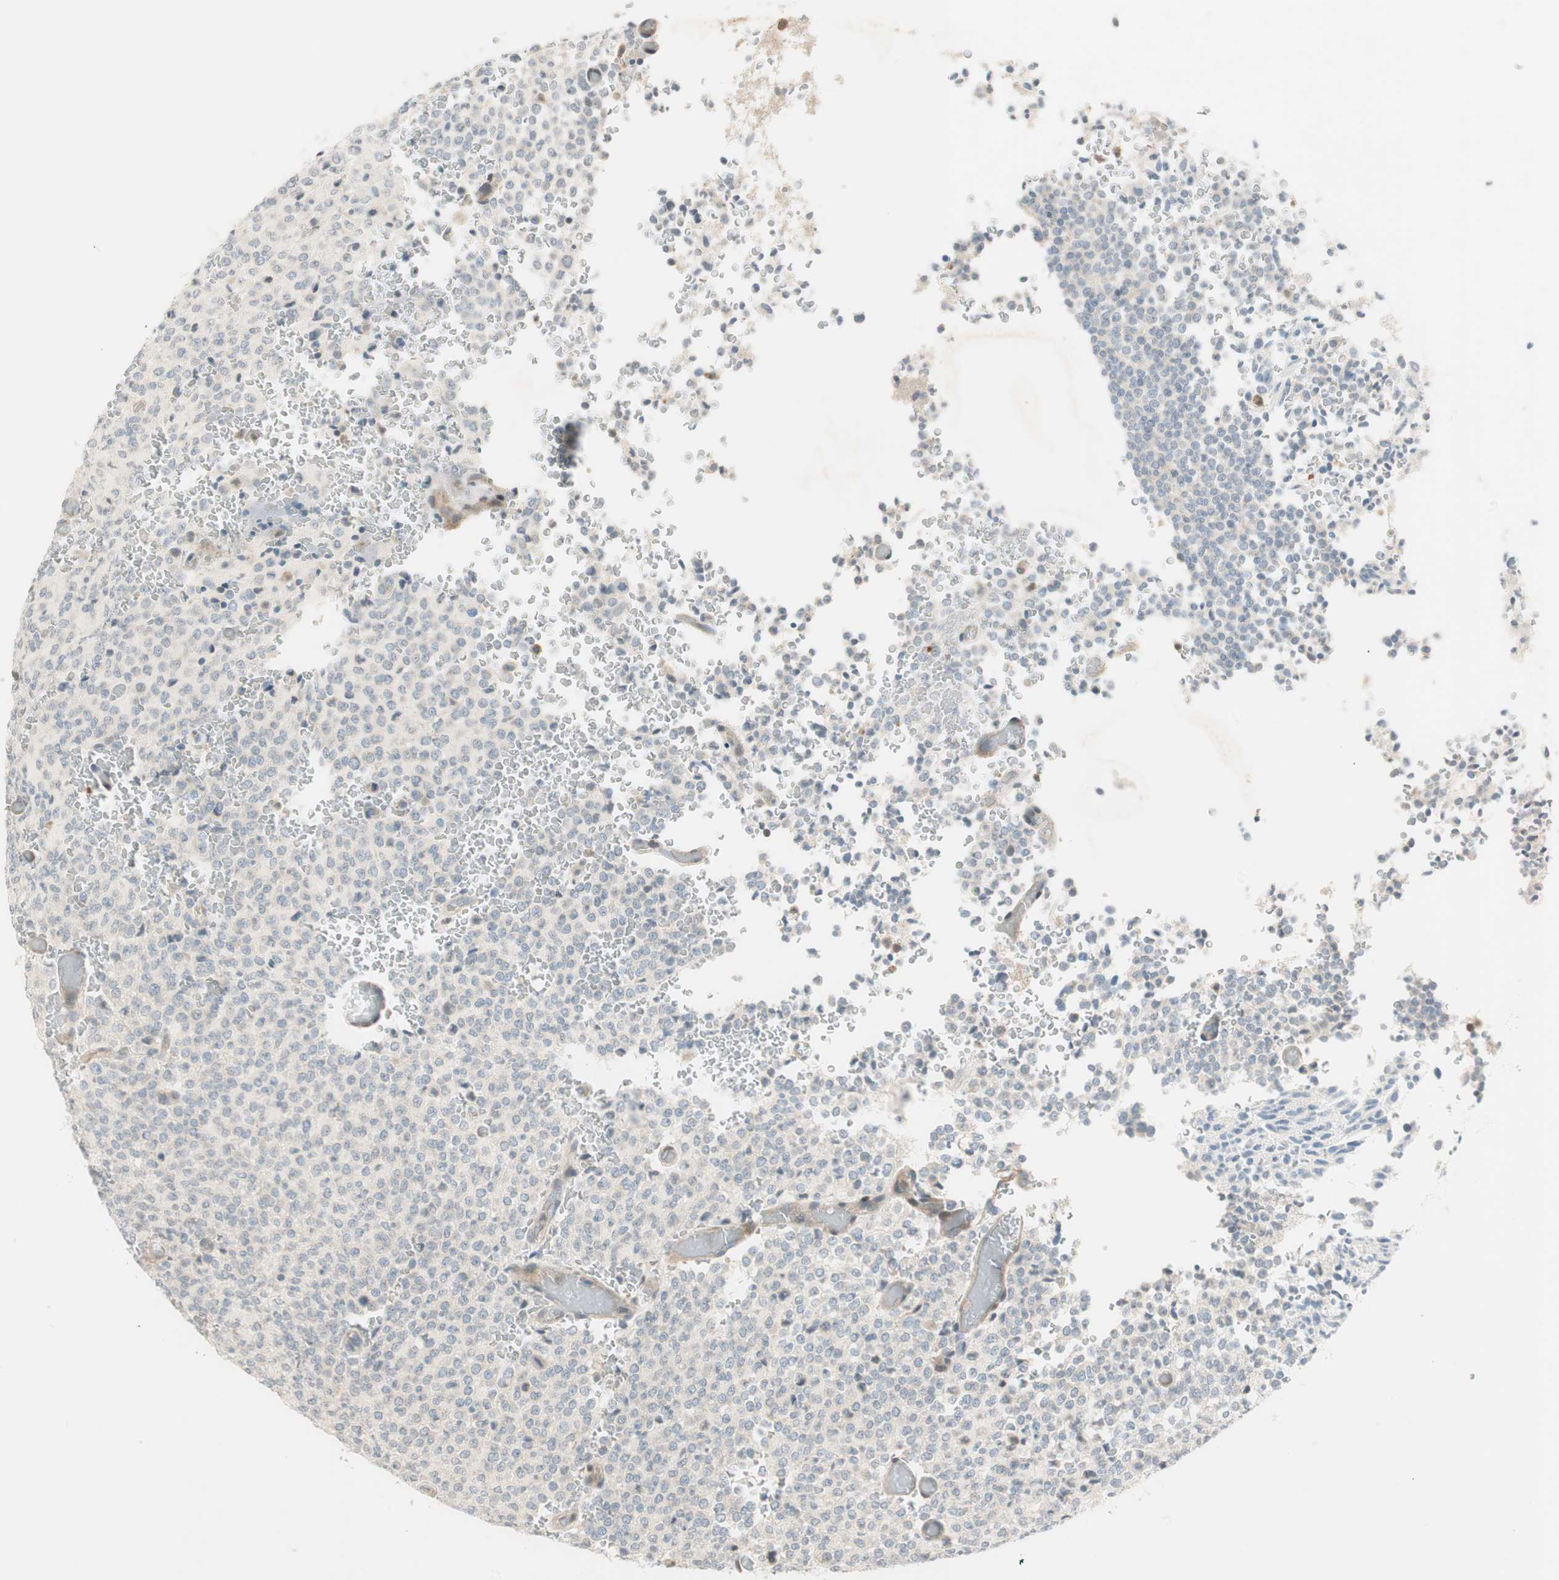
{"staining": {"intensity": "negative", "quantity": "none", "location": "none"}, "tissue": "glioma", "cell_type": "Tumor cells", "image_type": "cancer", "snomed": [{"axis": "morphology", "description": "Glioma, malignant, High grade"}, {"axis": "topography", "description": "pancreas cauda"}], "caption": "Tumor cells show no significant protein positivity in glioma. (Brightfield microscopy of DAB IHC at high magnification).", "gene": "CGRRF1", "patient": {"sex": "male", "age": 60}}